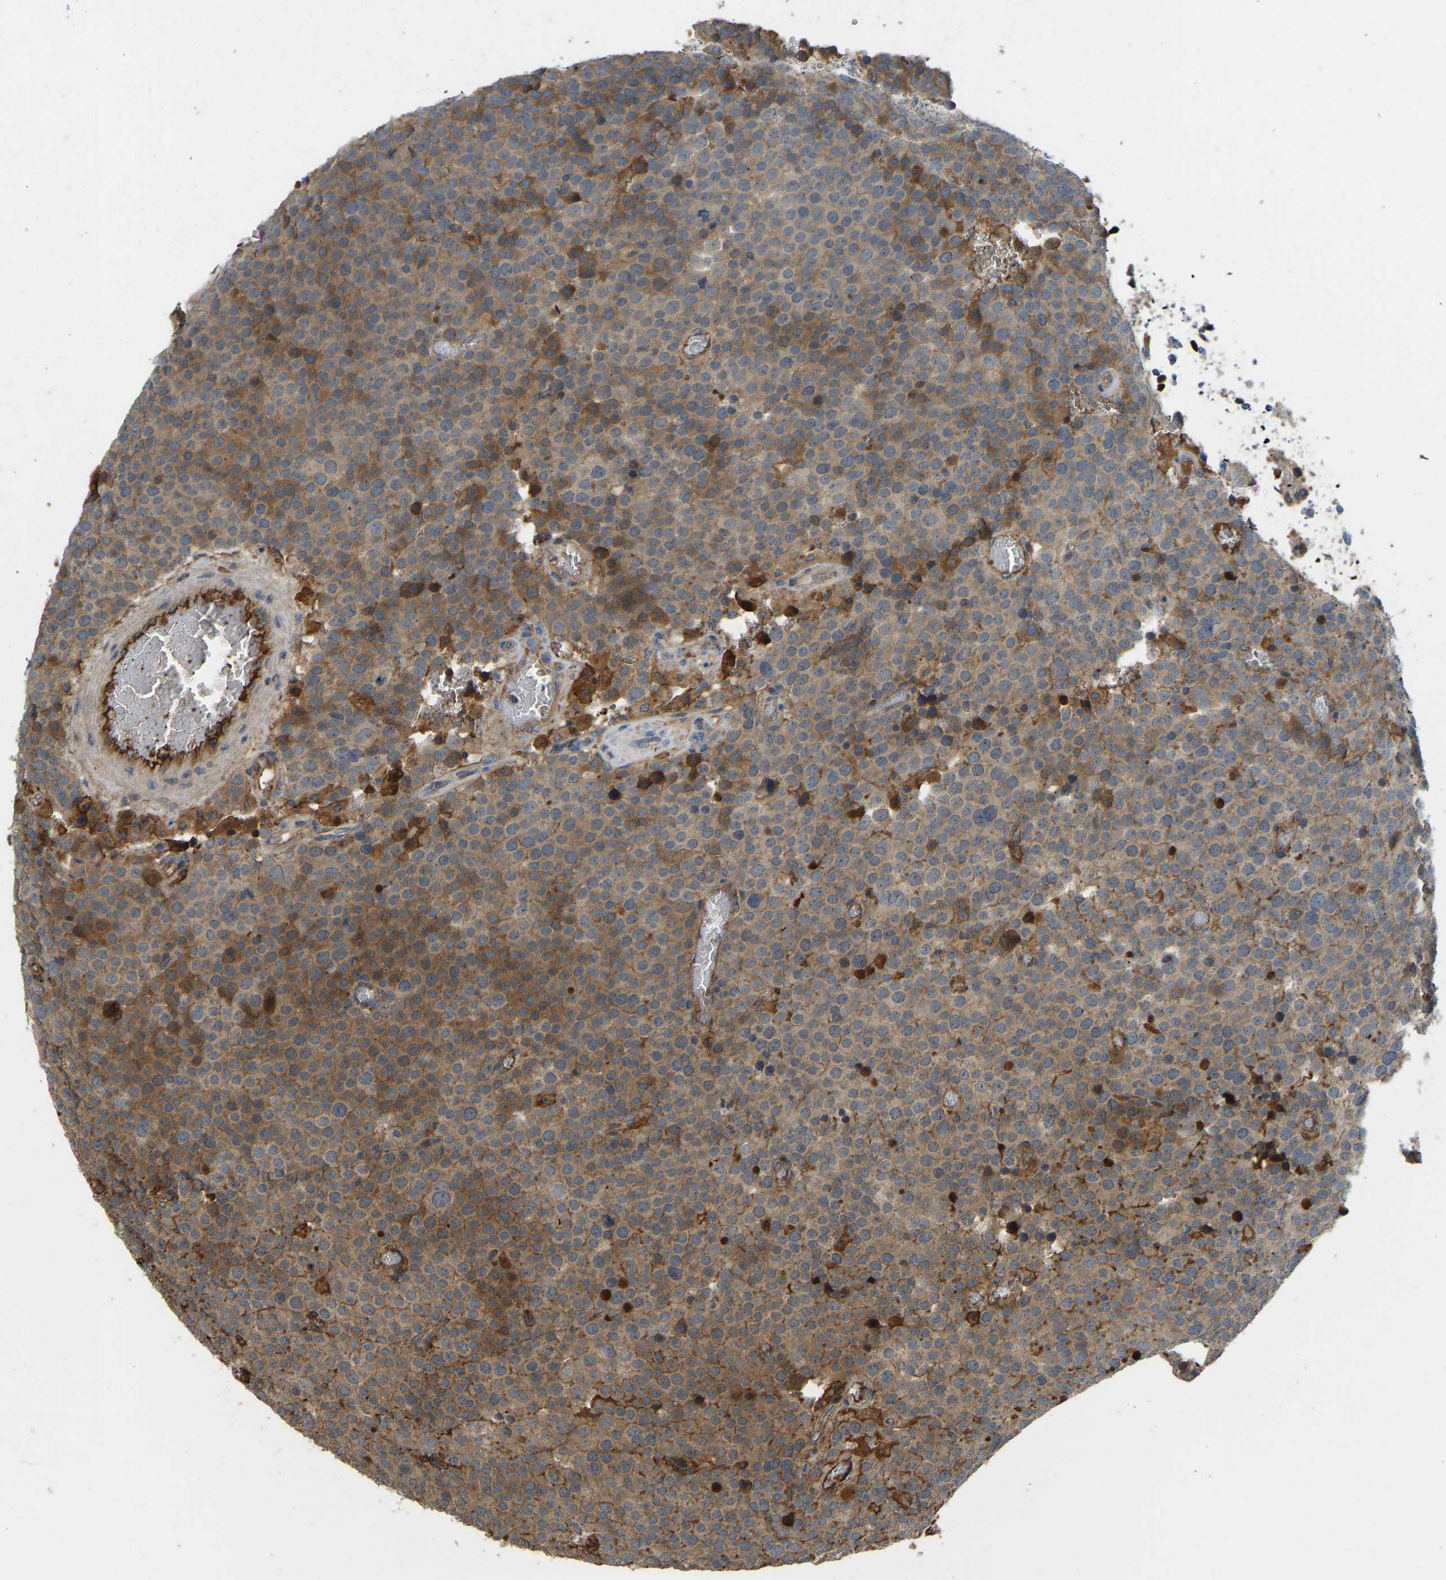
{"staining": {"intensity": "moderate", "quantity": "25%-75%", "location": "cytoplasmic/membranous"}, "tissue": "testis cancer", "cell_type": "Tumor cells", "image_type": "cancer", "snomed": [{"axis": "morphology", "description": "Normal tissue, NOS"}, {"axis": "morphology", "description": "Seminoma, NOS"}, {"axis": "topography", "description": "Testis"}], "caption": "IHC of human testis cancer displays medium levels of moderate cytoplasmic/membranous positivity in about 25%-75% of tumor cells.", "gene": "VCPKMT", "patient": {"sex": "male", "age": 71}}